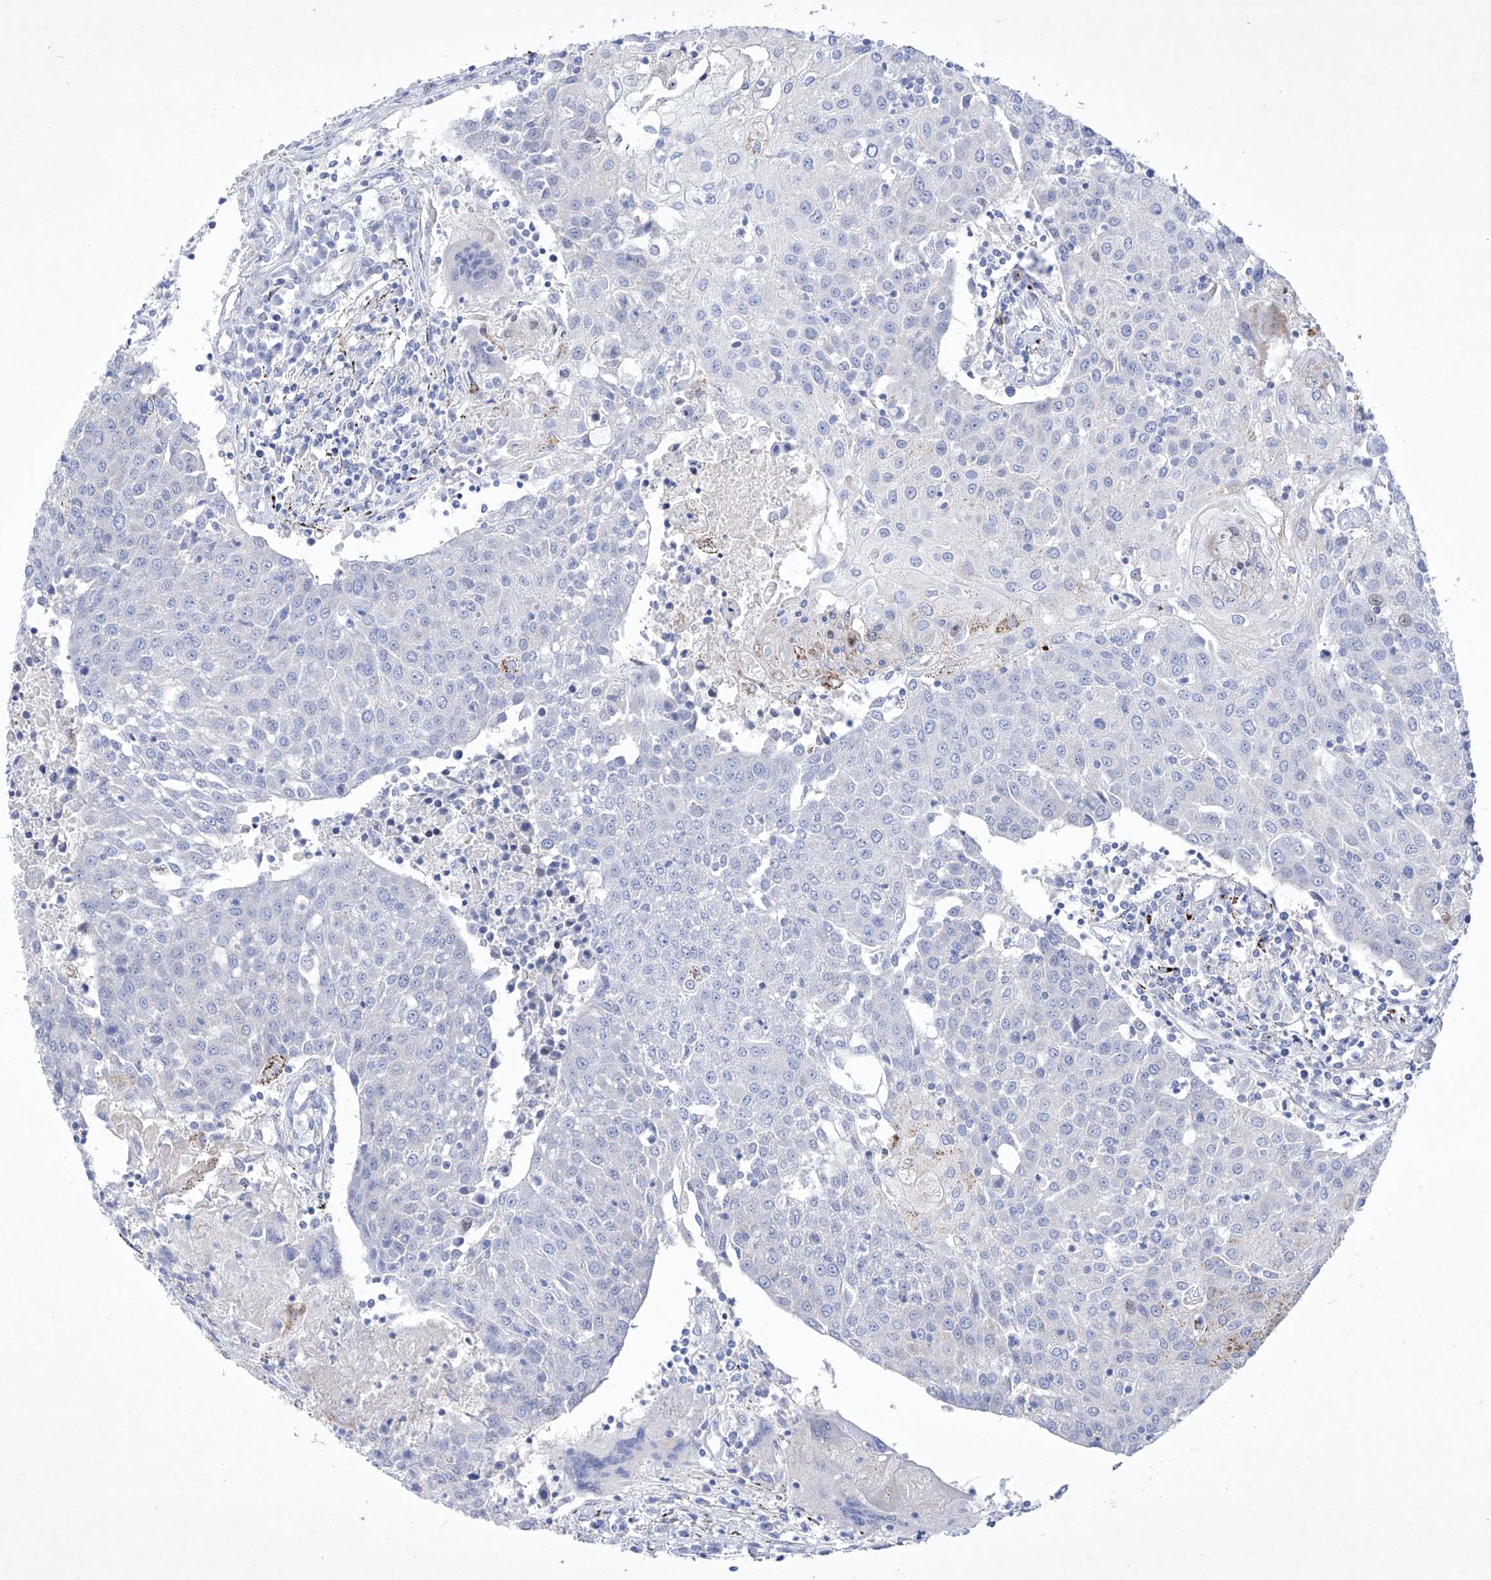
{"staining": {"intensity": "negative", "quantity": "none", "location": "none"}, "tissue": "urothelial cancer", "cell_type": "Tumor cells", "image_type": "cancer", "snomed": [{"axis": "morphology", "description": "Urothelial carcinoma, High grade"}, {"axis": "topography", "description": "Urinary bladder"}], "caption": "IHC of urothelial carcinoma (high-grade) demonstrates no expression in tumor cells. (DAB (3,3'-diaminobenzidine) IHC visualized using brightfield microscopy, high magnification).", "gene": "C1orf87", "patient": {"sex": "female", "age": 85}}